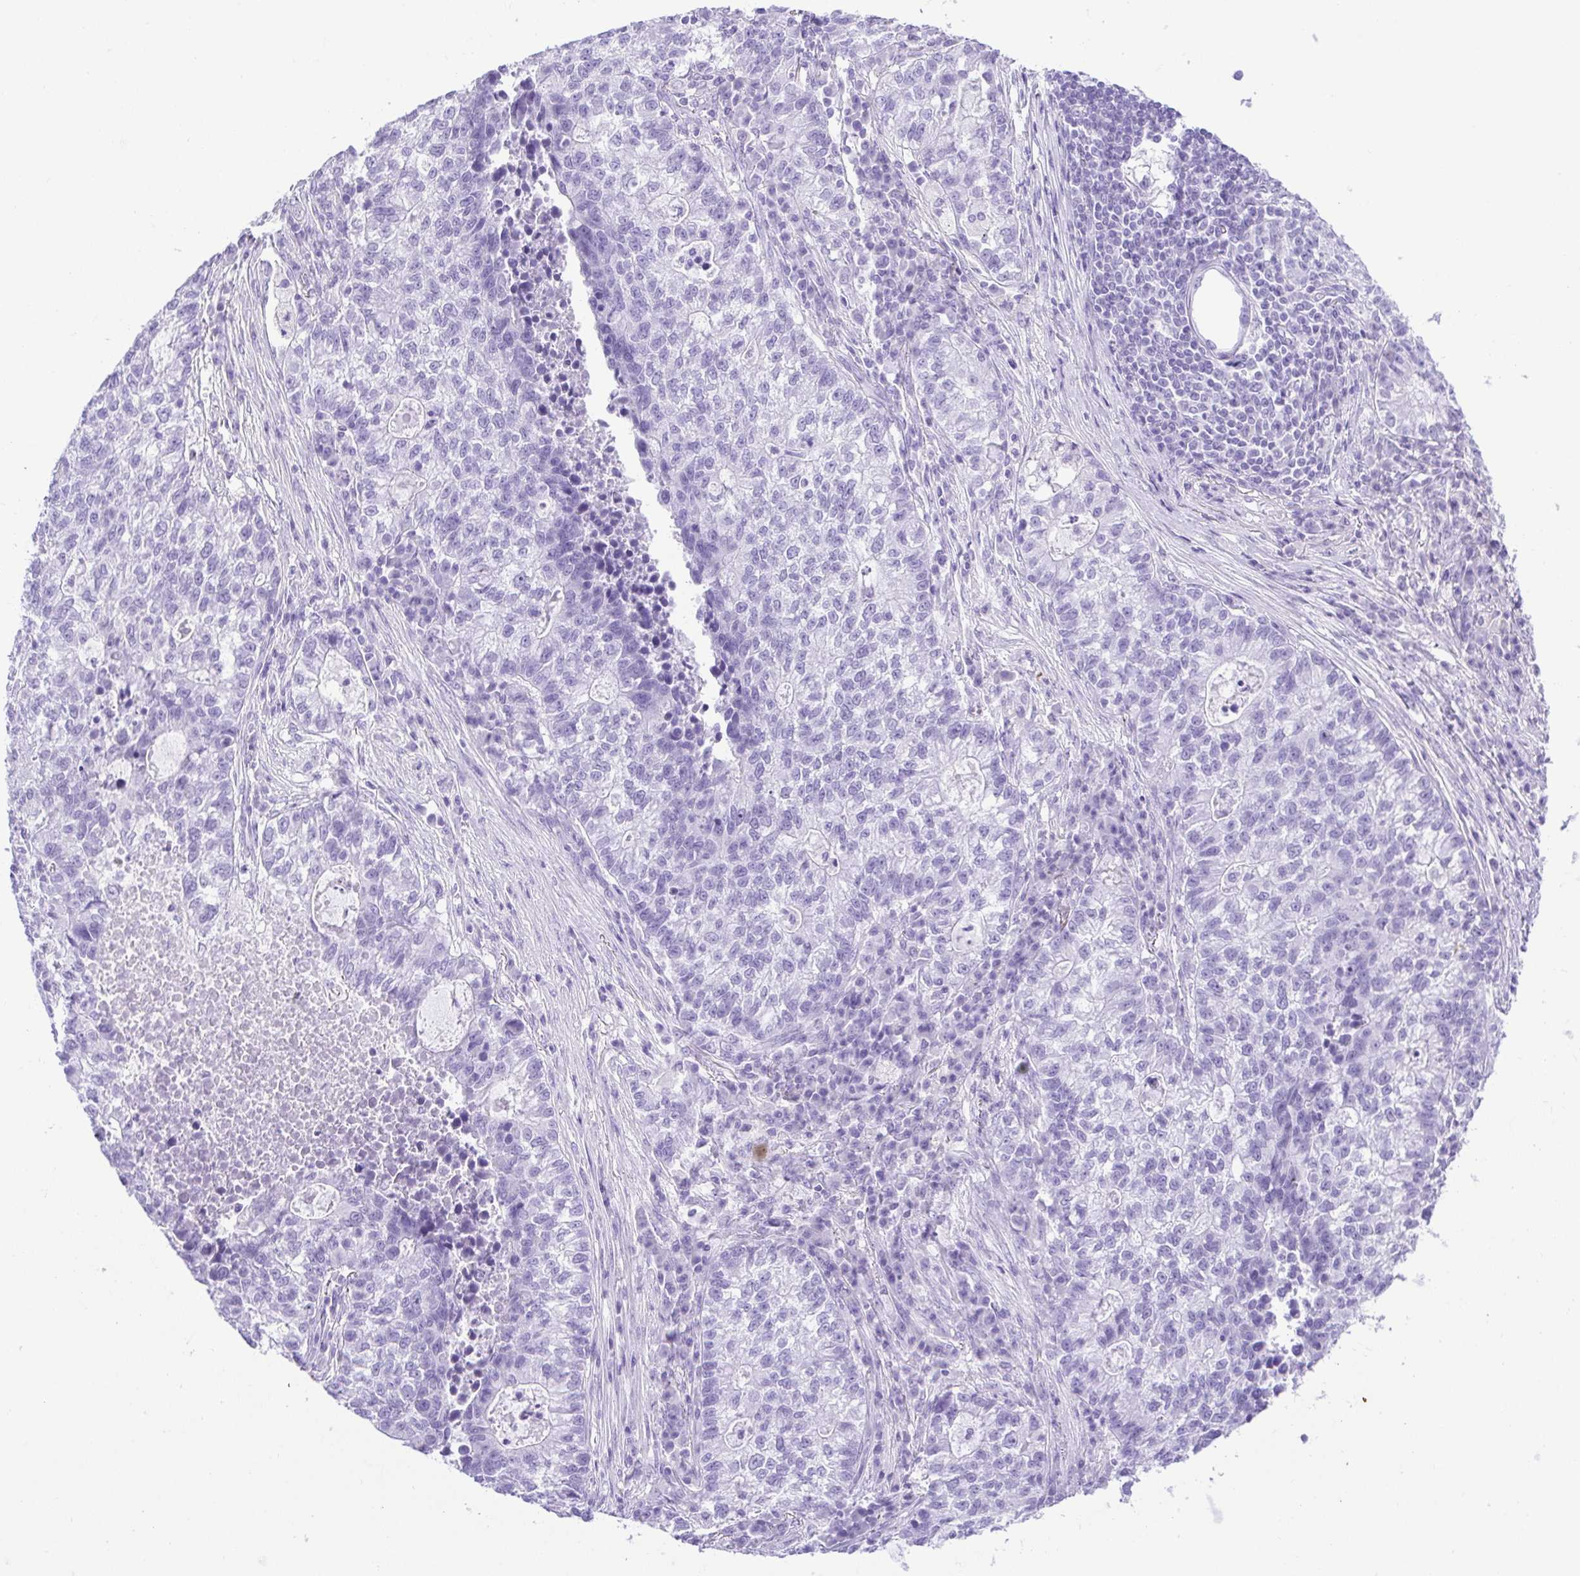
{"staining": {"intensity": "negative", "quantity": "none", "location": "none"}, "tissue": "lung cancer", "cell_type": "Tumor cells", "image_type": "cancer", "snomed": [{"axis": "morphology", "description": "Adenocarcinoma, NOS"}, {"axis": "topography", "description": "Lung"}], "caption": "Tumor cells are negative for brown protein staining in adenocarcinoma (lung).", "gene": "CDSN", "patient": {"sex": "male", "age": 57}}